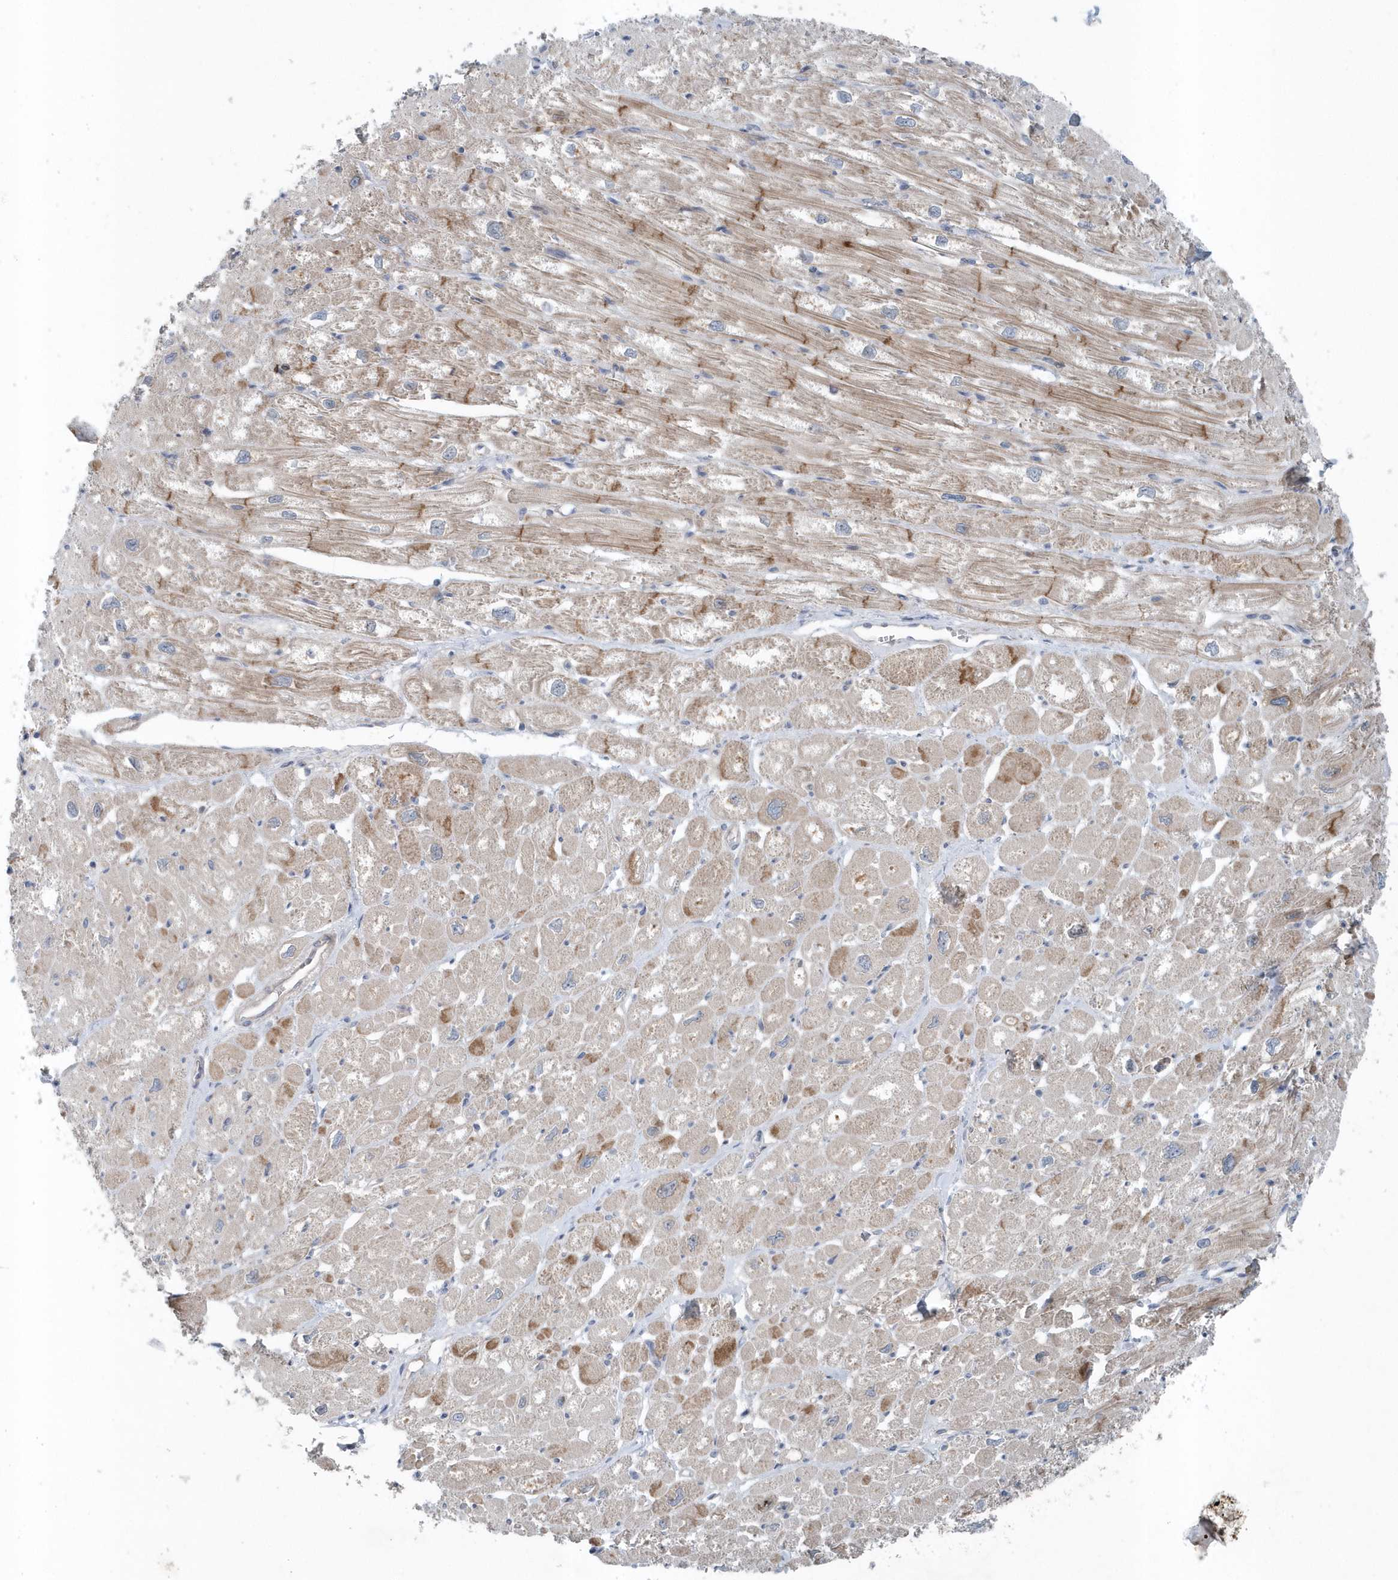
{"staining": {"intensity": "moderate", "quantity": "25%-75%", "location": "cytoplasmic/membranous"}, "tissue": "heart muscle", "cell_type": "Cardiomyocytes", "image_type": "normal", "snomed": [{"axis": "morphology", "description": "Normal tissue, NOS"}, {"axis": "topography", "description": "Heart"}], "caption": "Immunohistochemistry (IHC) of normal heart muscle reveals medium levels of moderate cytoplasmic/membranous staining in about 25%-75% of cardiomyocytes. Using DAB (brown) and hematoxylin (blue) stains, captured at high magnification using brightfield microscopy.", "gene": "MCC", "patient": {"sex": "male", "age": 50}}